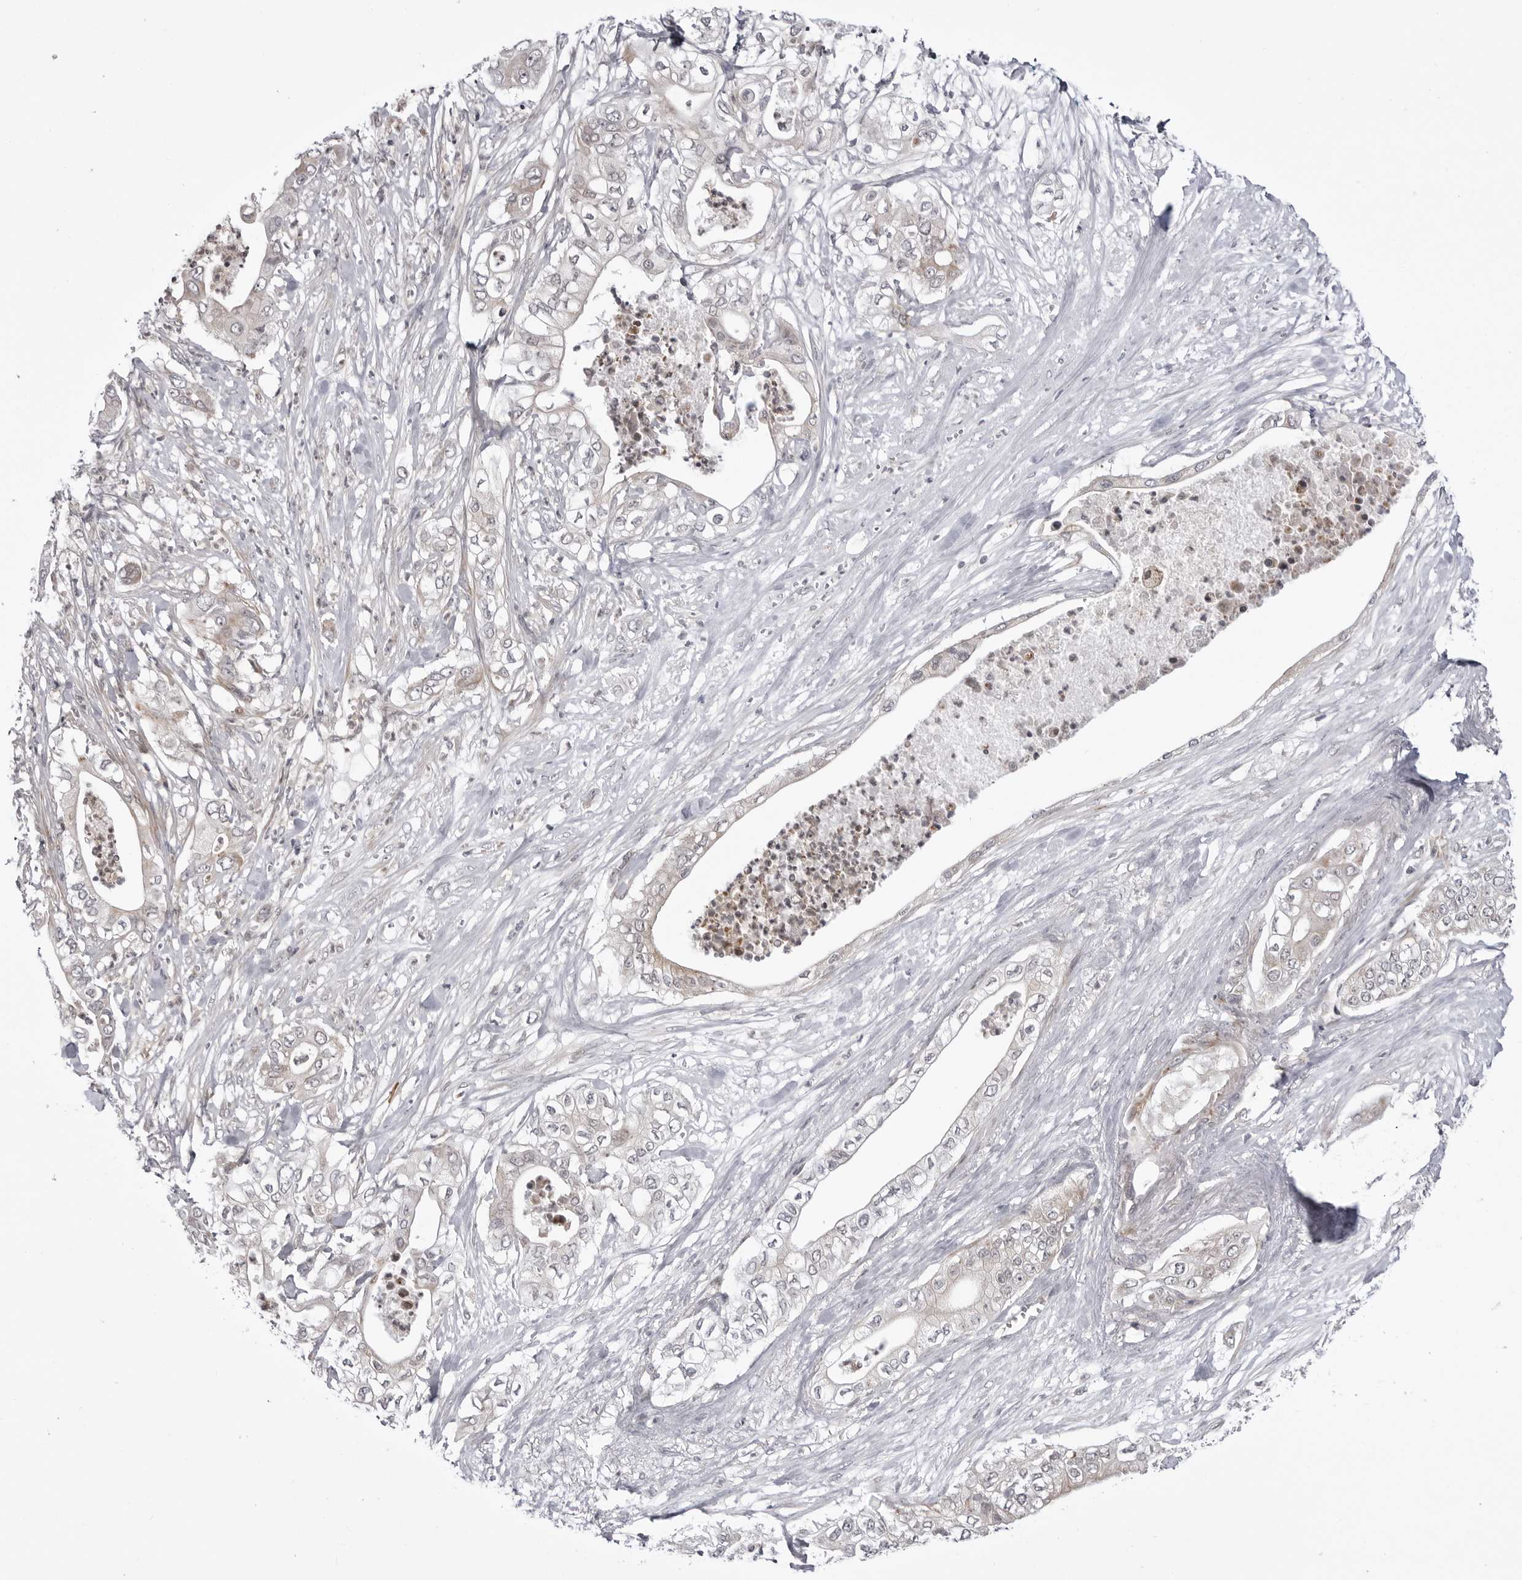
{"staining": {"intensity": "weak", "quantity": "25%-75%", "location": "cytoplasmic/membranous"}, "tissue": "pancreatic cancer", "cell_type": "Tumor cells", "image_type": "cancer", "snomed": [{"axis": "morphology", "description": "Adenocarcinoma, NOS"}, {"axis": "topography", "description": "Pancreas"}], "caption": "Weak cytoplasmic/membranous expression is identified in approximately 25%-75% of tumor cells in adenocarcinoma (pancreatic).", "gene": "CCDC18", "patient": {"sex": "female", "age": 78}}